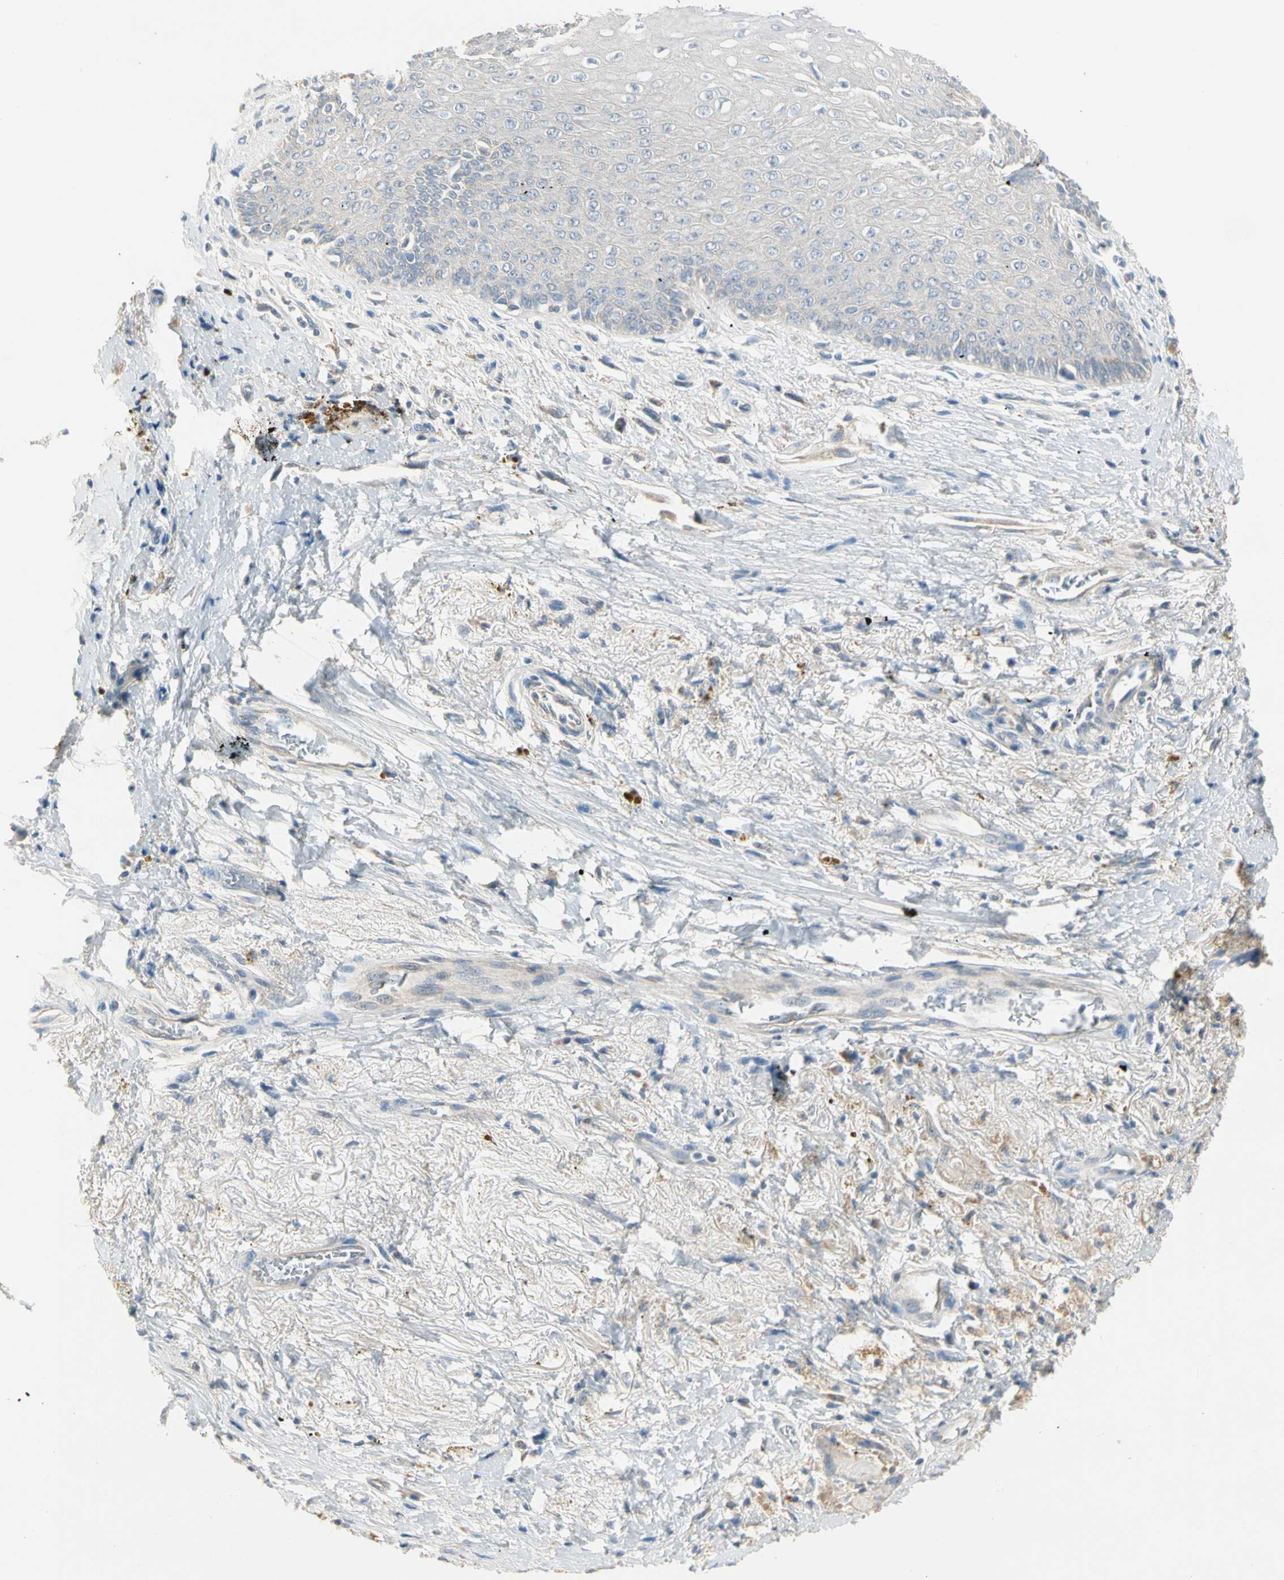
{"staining": {"intensity": "negative", "quantity": "none", "location": "none"}, "tissue": "skin", "cell_type": "Epidermal cells", "image_type": "normal", "snomed": [{"axis": "morphology", "description": "Normal tissue, NOS"}, {"axis": "topography", "description": "Anal"}], "caption": "There is no significant staining in epidermal cells of skin. The staining is performed using DAB brown chromogen with nuclei counter-stained in using hematoxylin.", "gene": "SERPIND1", "patient": {"sex": "female", "age": 46}}